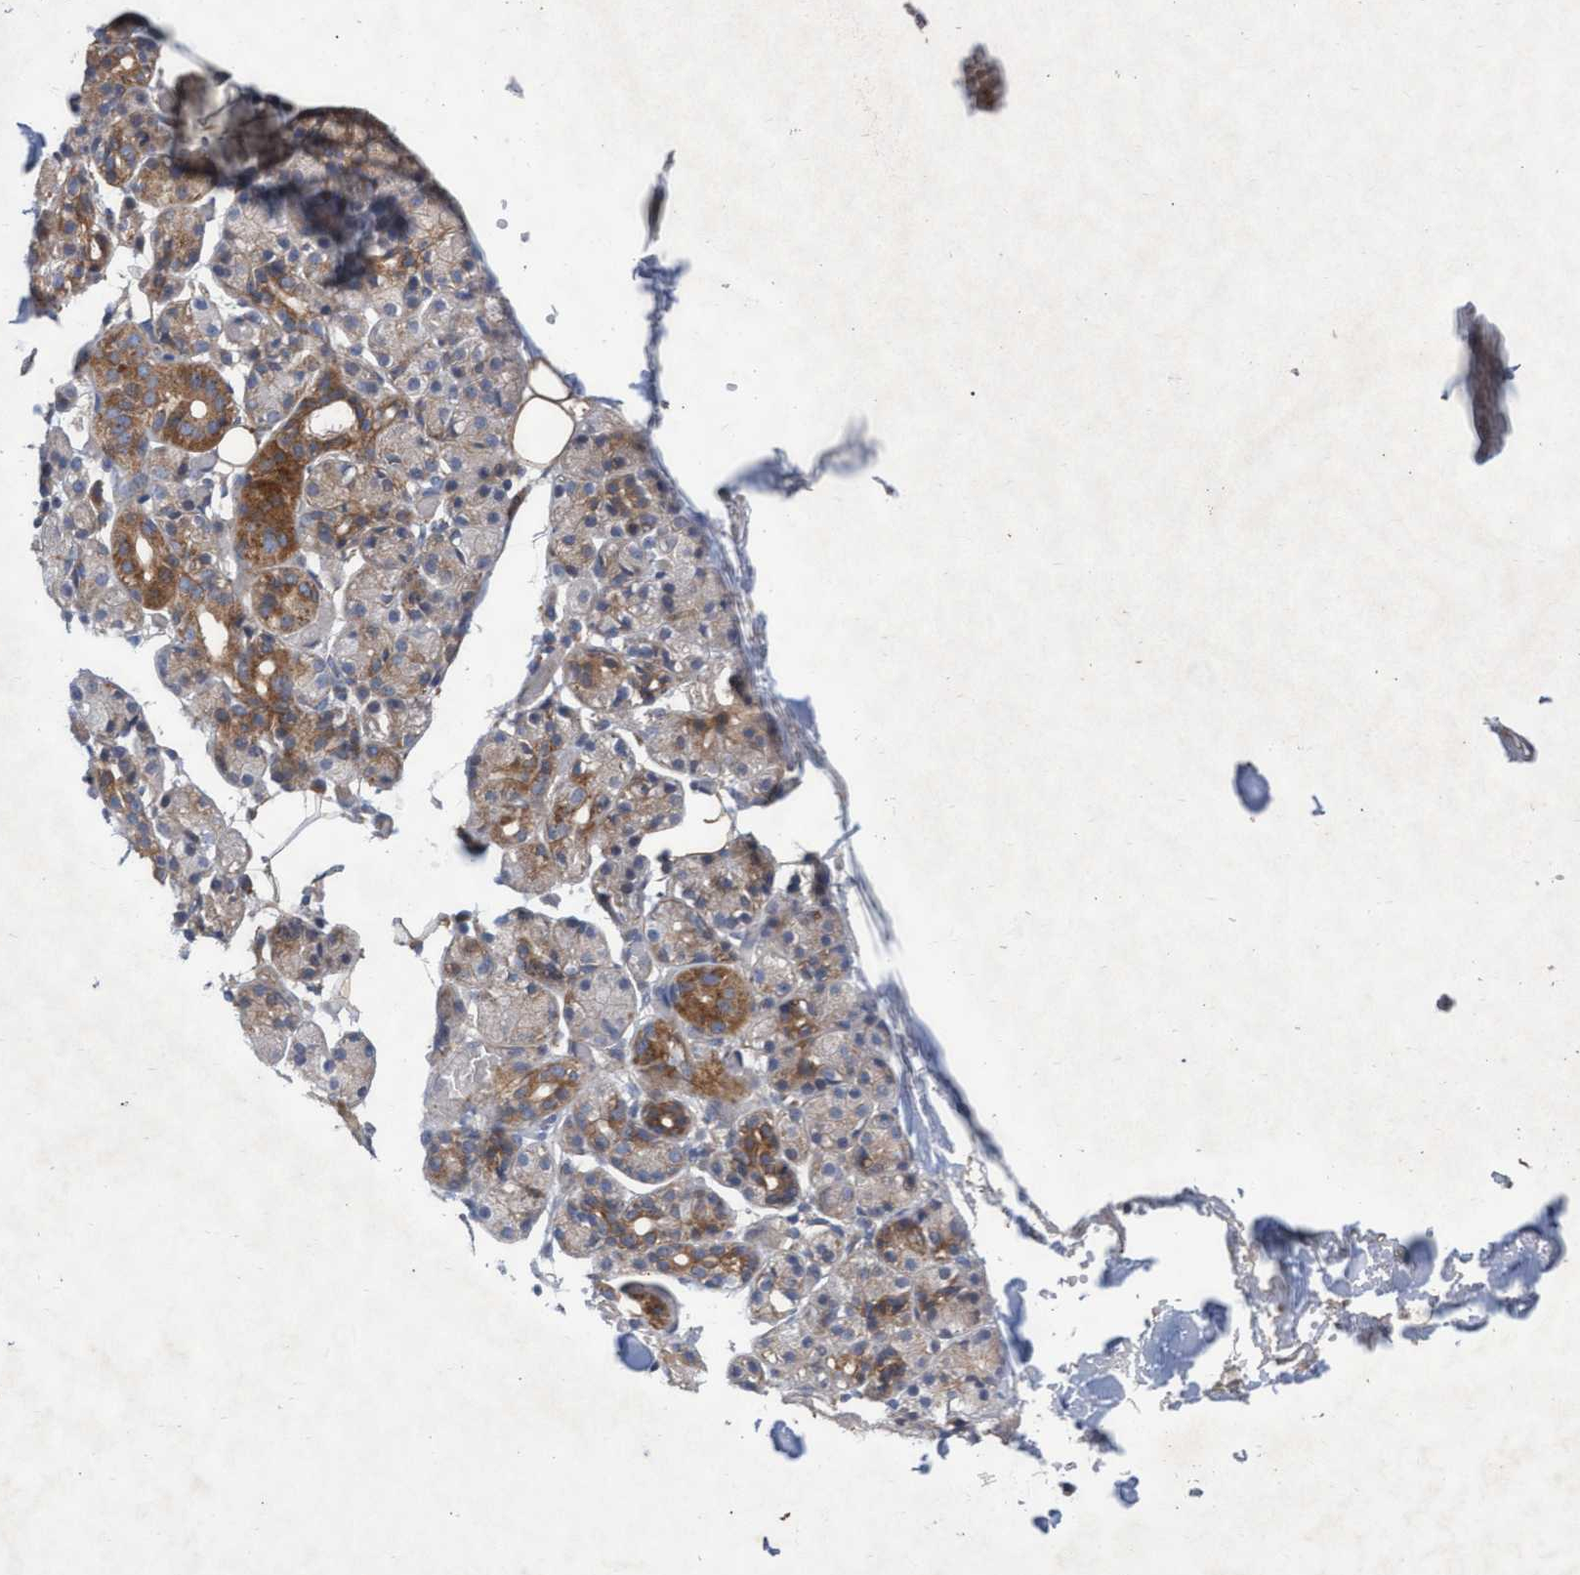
{"staining": {"intensity": "moderate", "quantity": "25%-75%", "location": "cytoplasmic/membranous"}, "tissue": "salivary gland", "cell_type": "Glandular cells", "image_type": "normal", "snomed": [{"axis": "morphology", "description": "Normal tissue, NOS"}, {"axis": "topography", "description": "Salivary gland"}], "caption": "Salivary gland stained with immunohistochemistry displays moderate cytoplasmic/membranous positivity in about 25%-75% of glandular cells. Nuclei are stained in blue.", "gene": "ABCF2", "patient": {"sex": "male", "age": 63}}